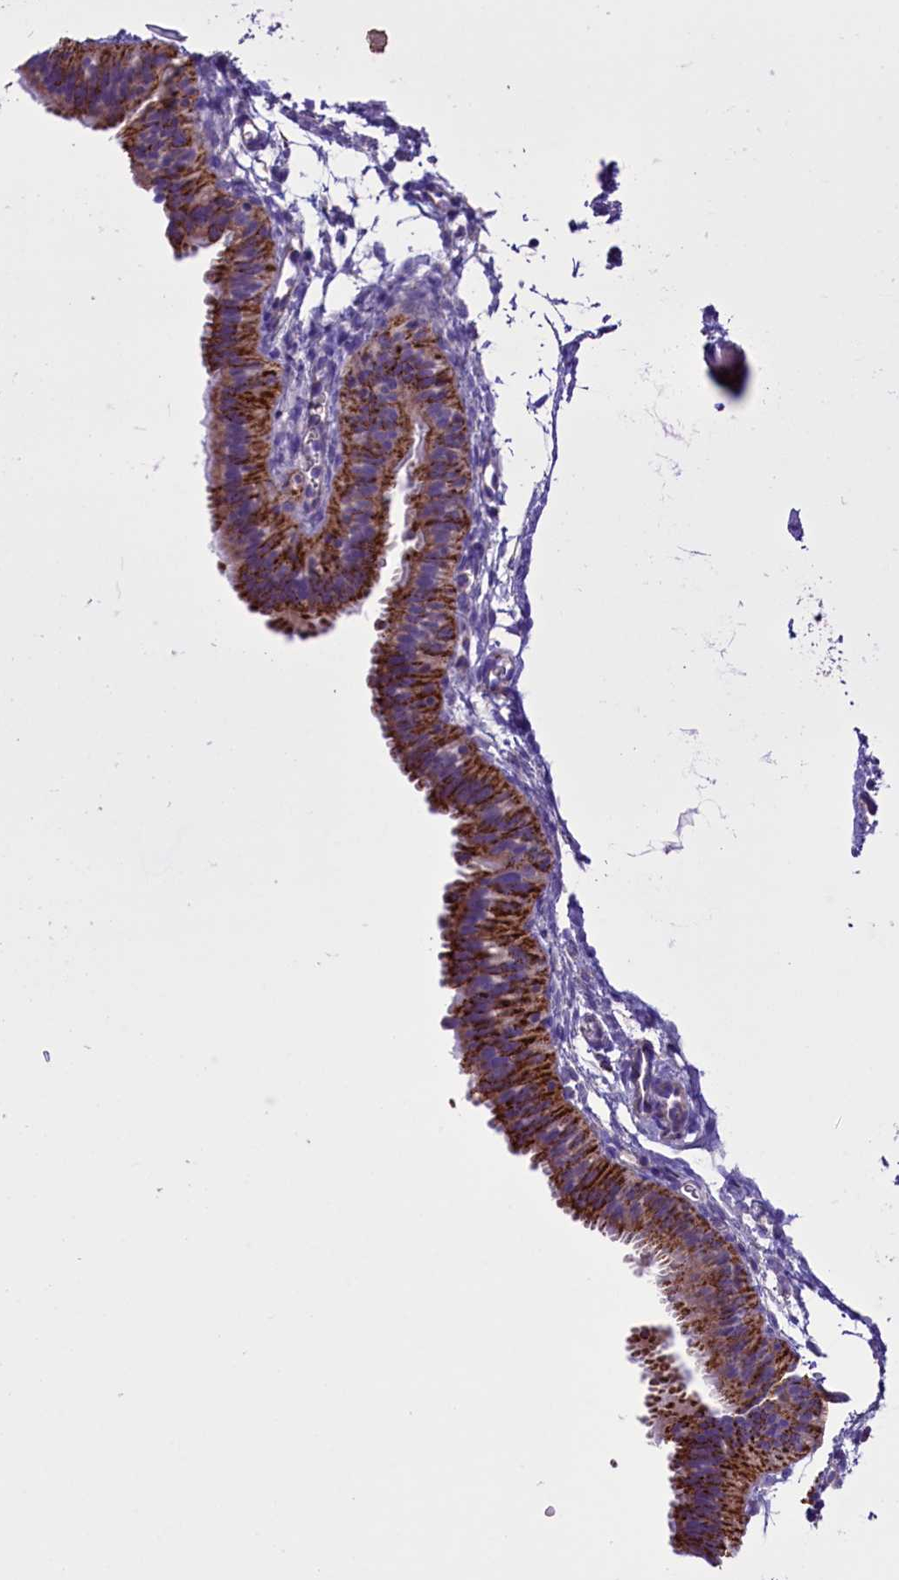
{"staining": {"intensity": "strong", "quantity": ">75%", "location": "cytoplasmic/membranous"}, "tissue": "fallopian tube", "cell_type": "Glandular cells", "image_type": "normal", "snomed": [{"axis": "morphology", "description": "Normal tissue, NOS"}, {"axis": "topography", "description": "Fallopian tube"}], "caption": "Immunohistochemical staining of unremarkable human fallopian tube shows >75% levels of strong cytoplasmic/membranous protein expression in approximately >75% of glandular cells. The staining is performed using DAB (3,3'-diaminobenzidine) brown chromogen to label protein expression. The nuclei are counter-stained blue using hematoxylin.", "gene": "ICA1L", "patient": {"sex": "female", "age": 35}}